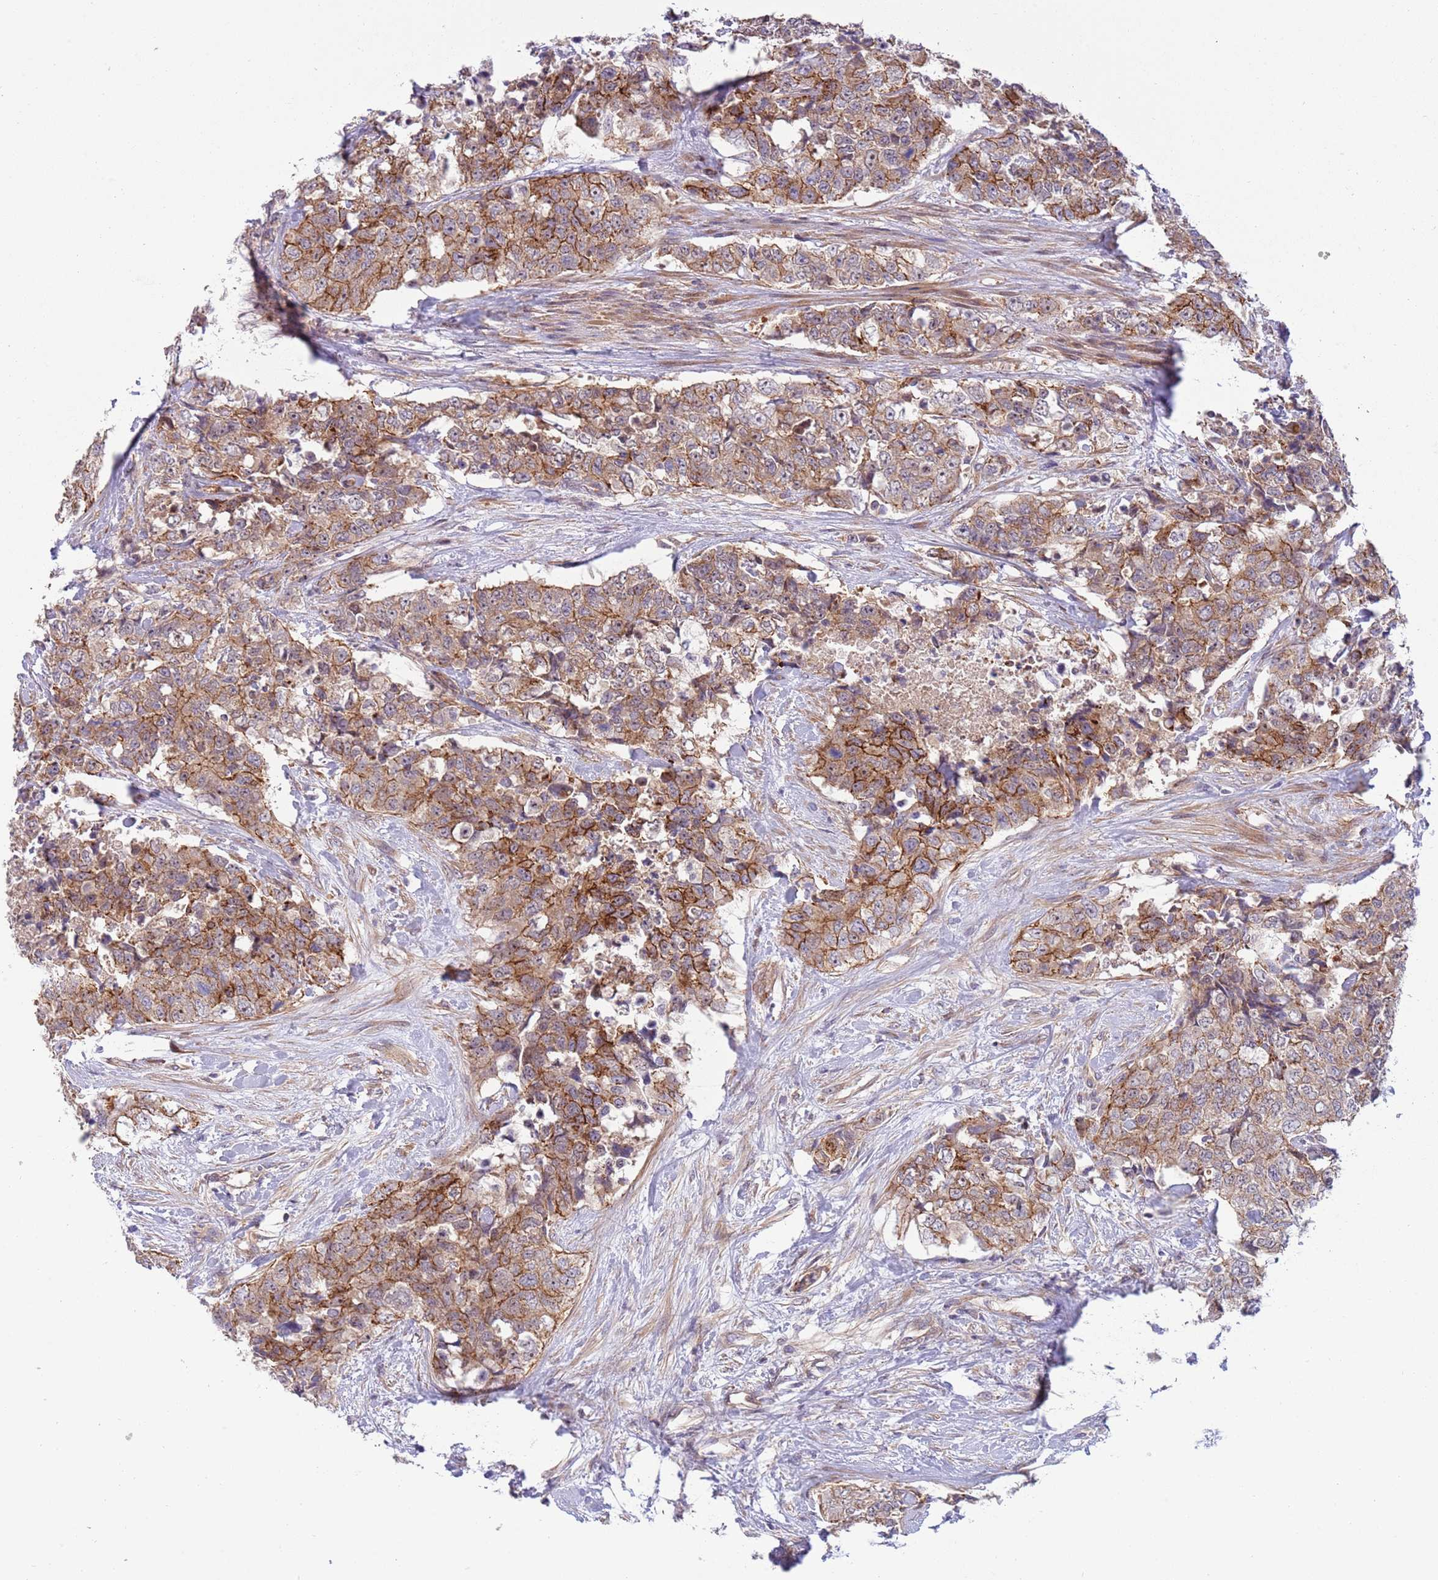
{"staining": {"intensity": "moderate", "quantity": ">75%", "location": "cytoplasmic/membranous"}, "tissue": "urothelial cancer", "cell_type": "Tumor cells", "image_type": "cancer", "snomed": [{"axis": "morphology", "description": "Urothelial carcinoma, High grade"}, {"axis": "topography", "description": "Urinary bladder"}], "caption": "Protein expression analysis of urothelial cancer displays moderate cytoplasmic/membranous expression in approximately >75% of tumor cells.", "gene": "ITGB6", "patient": {"sex": "female", "age": 78}}